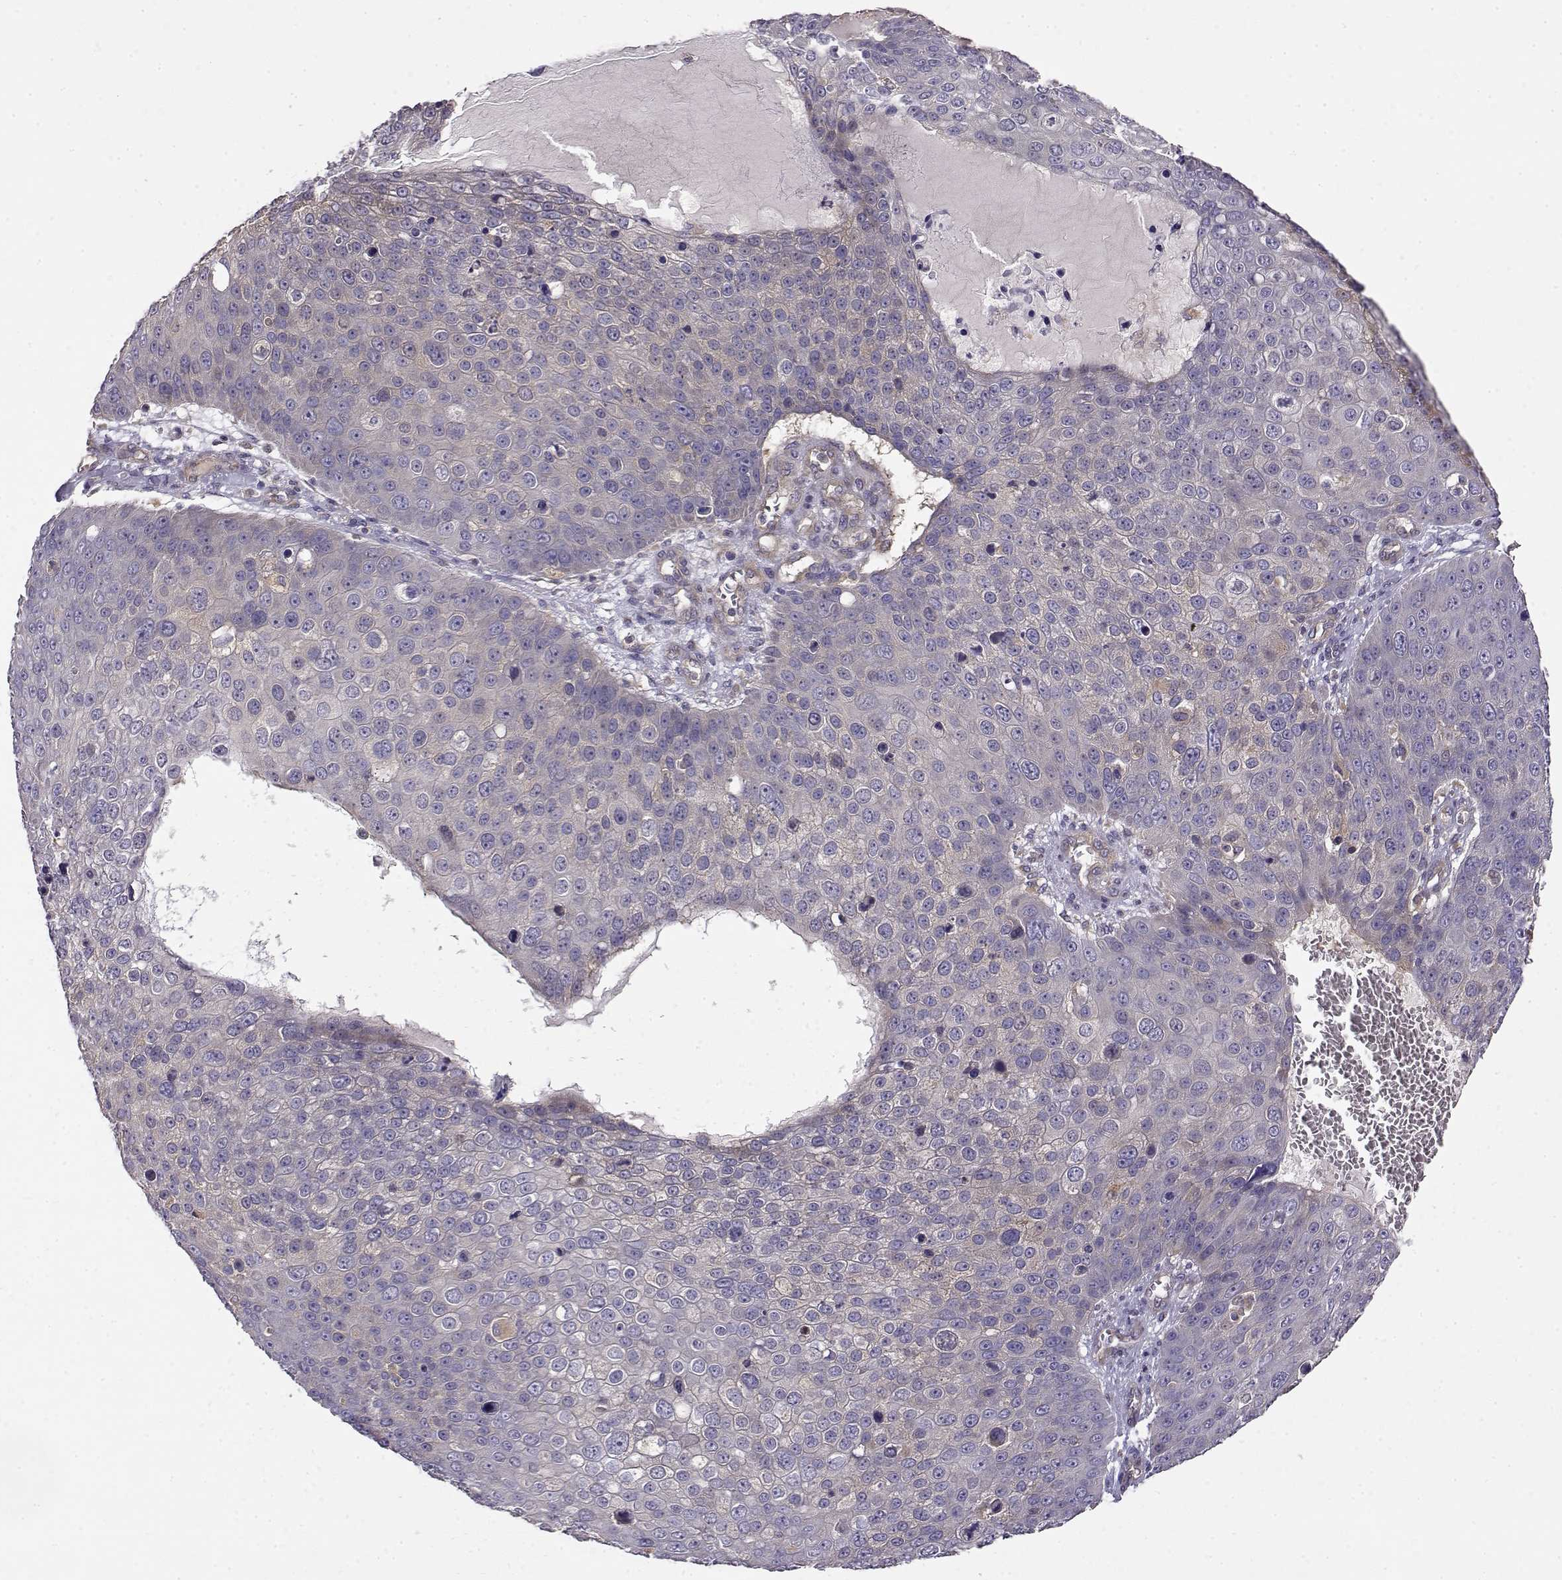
{"staining": {"intensity": "negative", "quantity": "none", "location": "none"}, "tissue": "skin cancer", "cell_type": "Tumor cells", "image_type": "cancer", "snomed": [{"axis": "morphology", "description": "Squamous cell carcinoma, NOS"}, {"axis": "topography", "description": "Skin"}], "caption": "Immunohistochemical staining of skin cancer (squamous cell carcinoma) reveals no significant positivity in tumor cells. (DAB immunohistochemistry (IHC) visualized using brightfield microscopy, high magnification).", "gene": "CRIM1", "patient": {"sex": "male", "age": 71}}